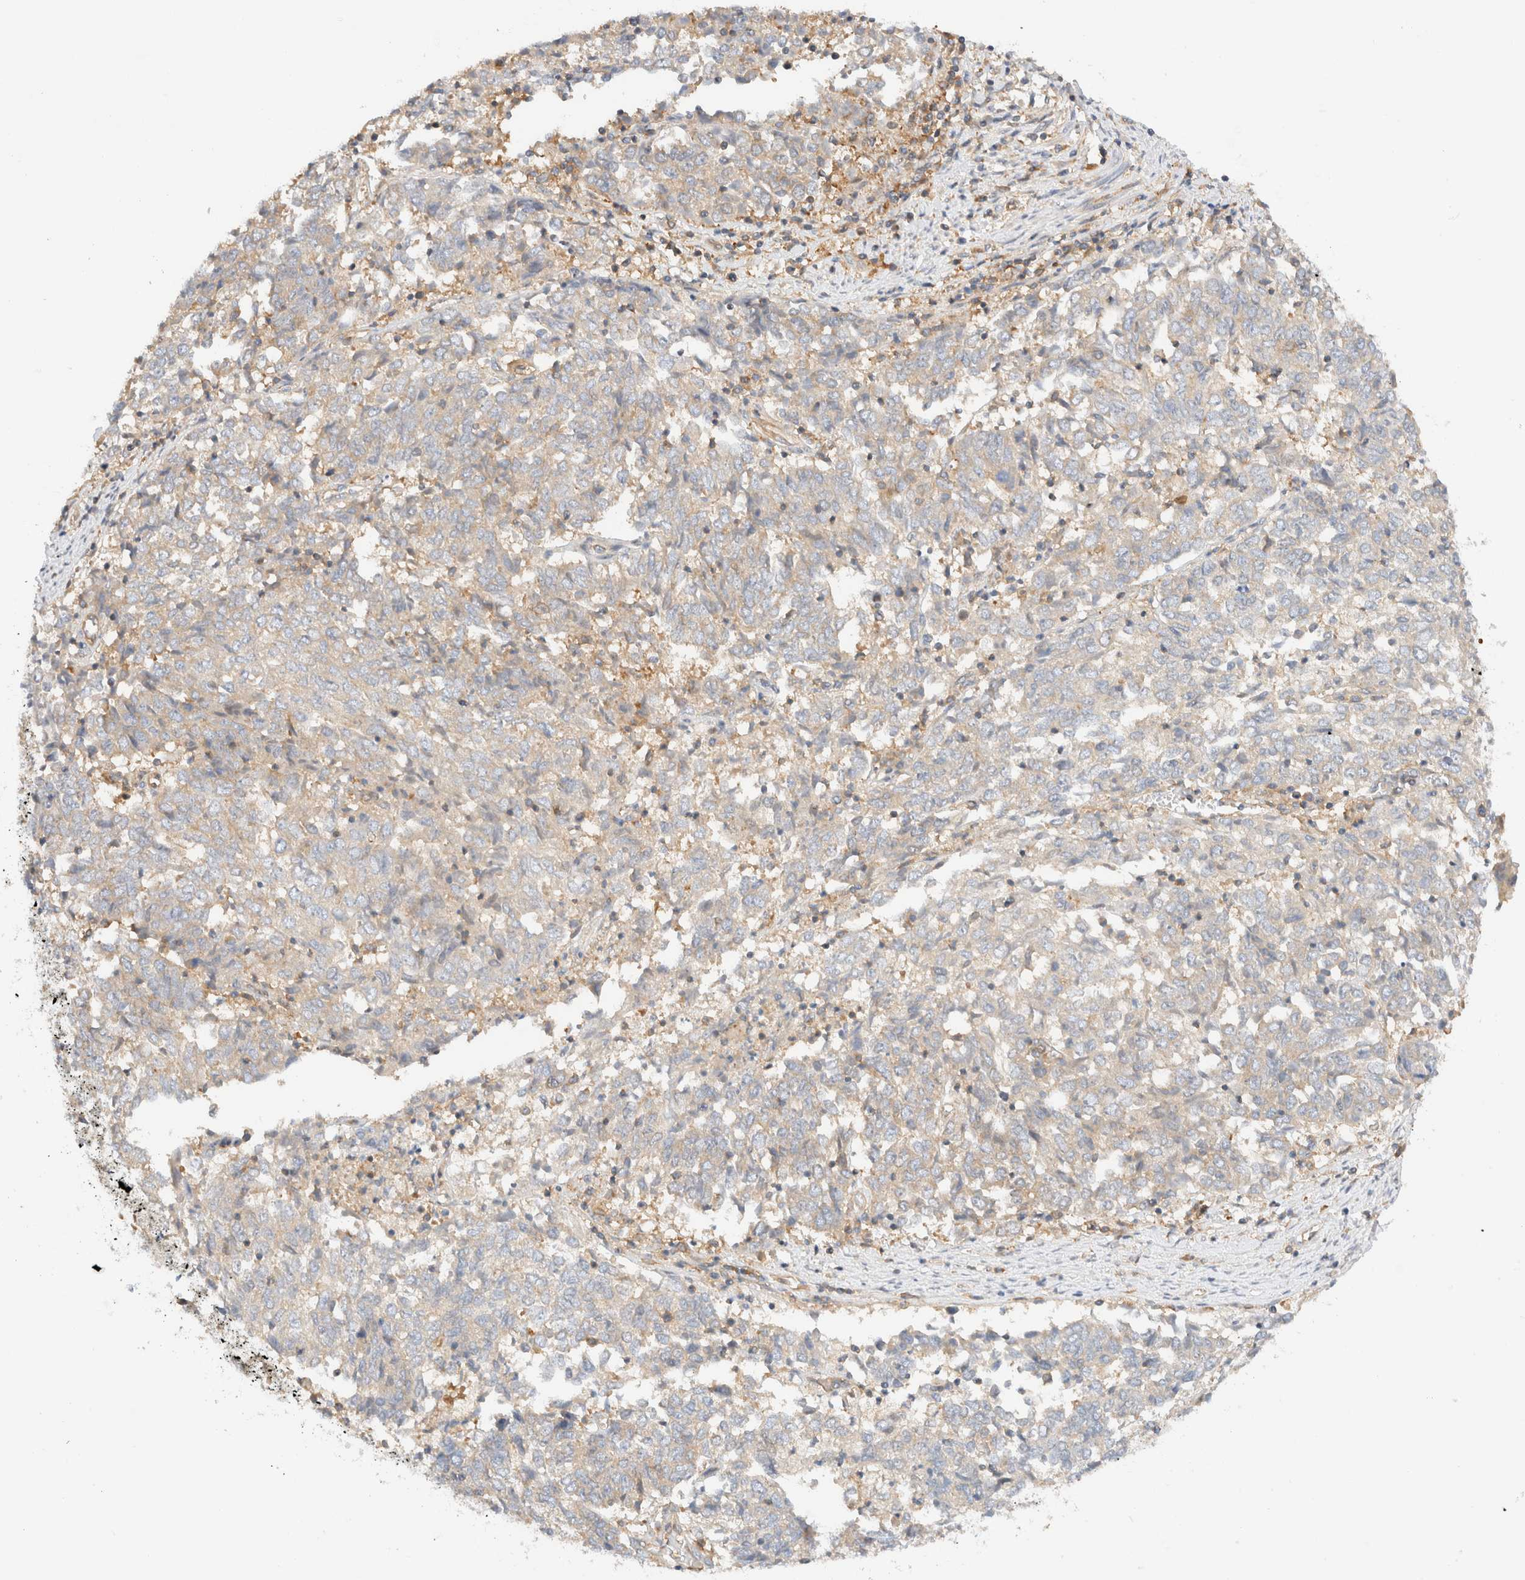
{"staining": {"intensity": "weak", "quantity": "<25%", "location": "cytoplasmic/membranous"}, "tissue": "endometrial cancer", "cell_type": "Tumor cells", "image_type": "cancer", "snomed": [{"axis": "morphology", "description": "Adenocarcinoma, NOS"}, {"axis": "topography", "description": "Endometrium"}], "caption": "DAB immunohistochemical staining of endometrial adenocarcinoma reveals no significant positivity in tumor cells.", "gene": "RABEP1", "patient": {"sex": "female", "age": 80}}